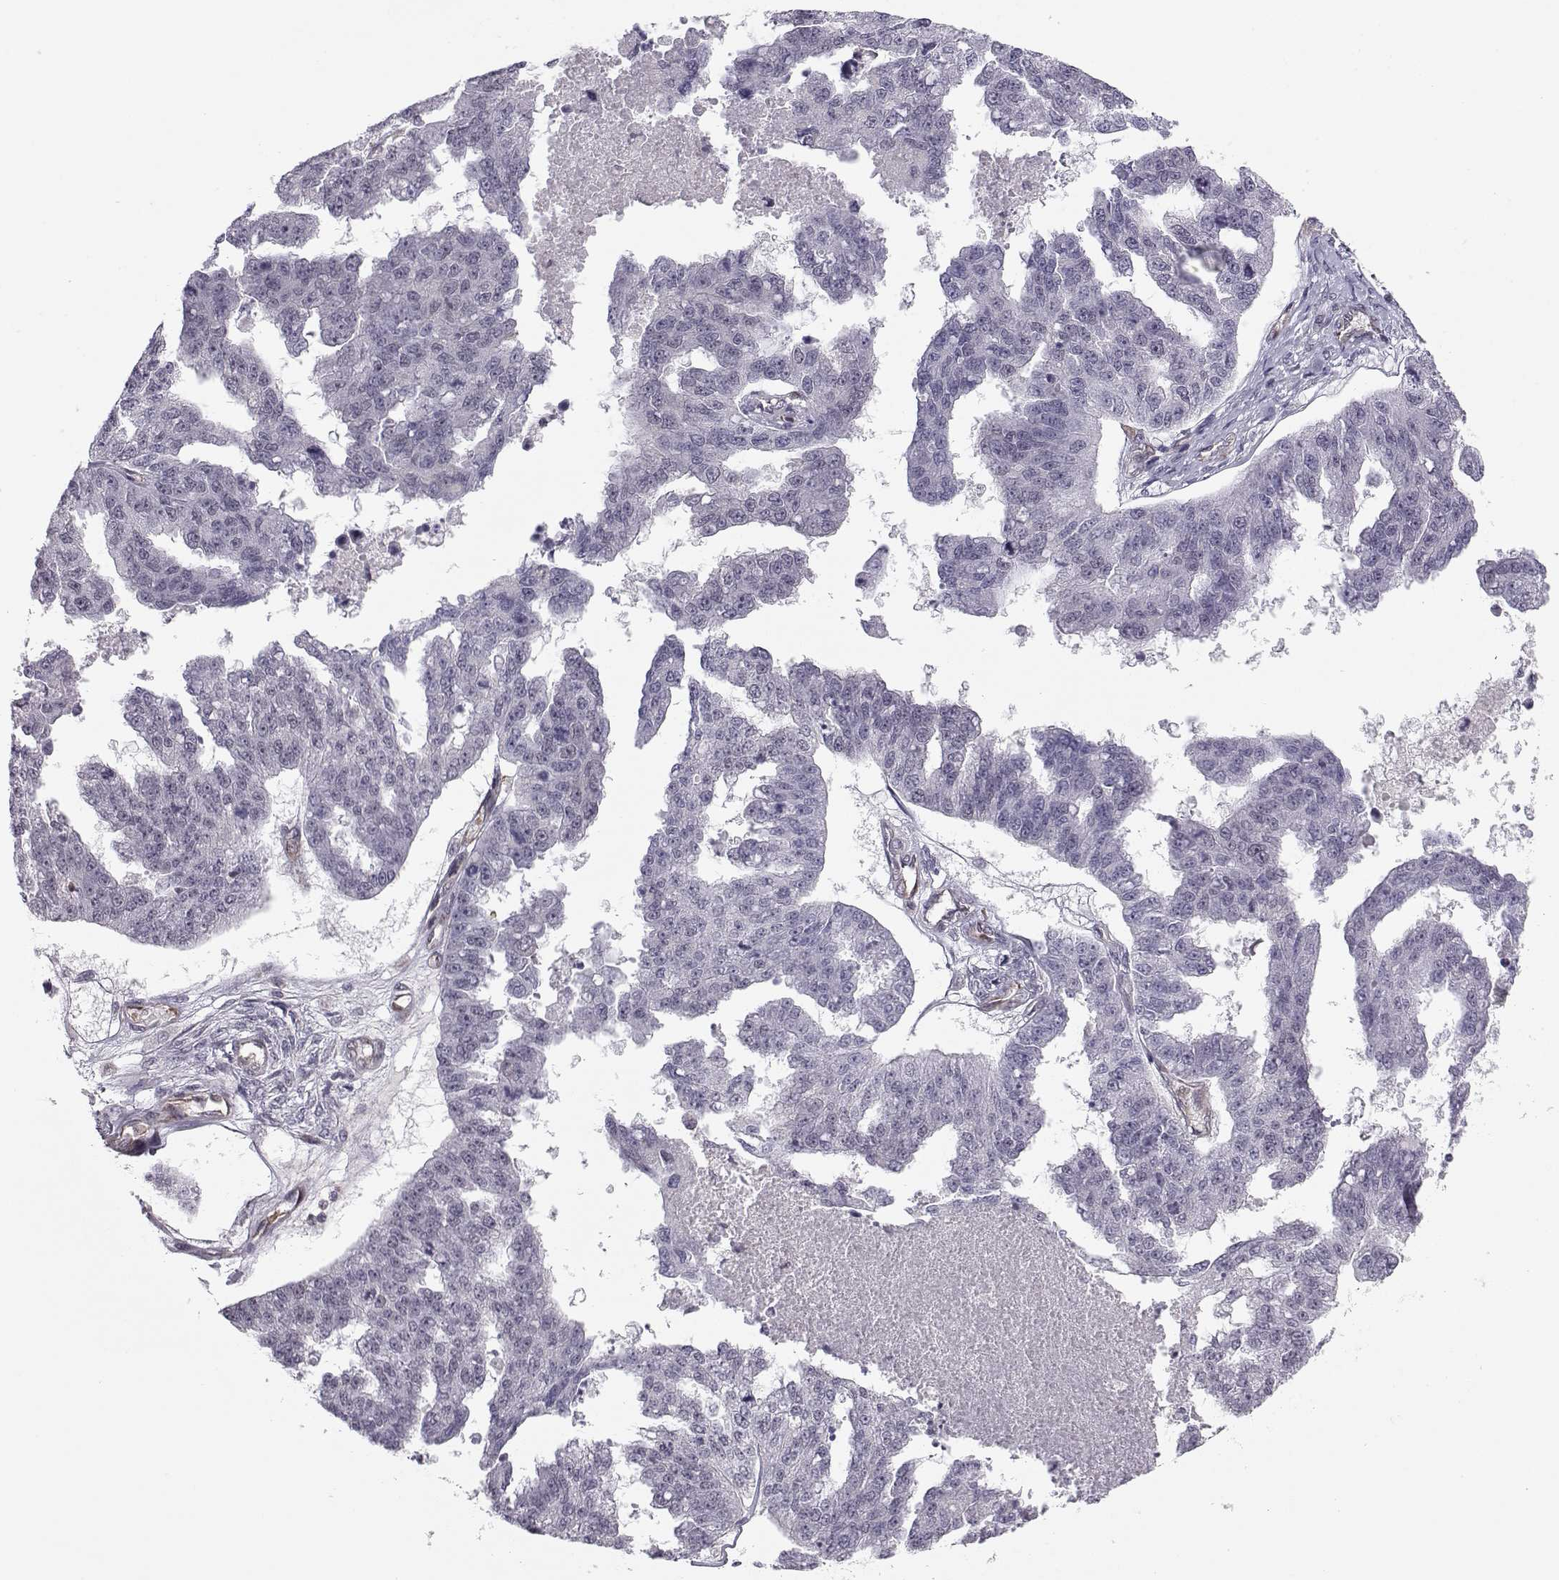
{"staining": {"intensity": "negative", "quantity": "none", "location": "none"}, "tissue": "ovarian cancer", "cell_type": "Tumor cells", "image_type": "cancer", "snomed": [{"axis": "morphology", "description": "Cystadenocarcinoma, serous, NOS"}, {"axis": "topography", "description": "Ovary"}], "caption": "An image of ovarian cancer stained for a protein reveals no brown staining in tumor cells.", "gene": "KIF13B", "patient": {"sex": "female", "age": 58}}